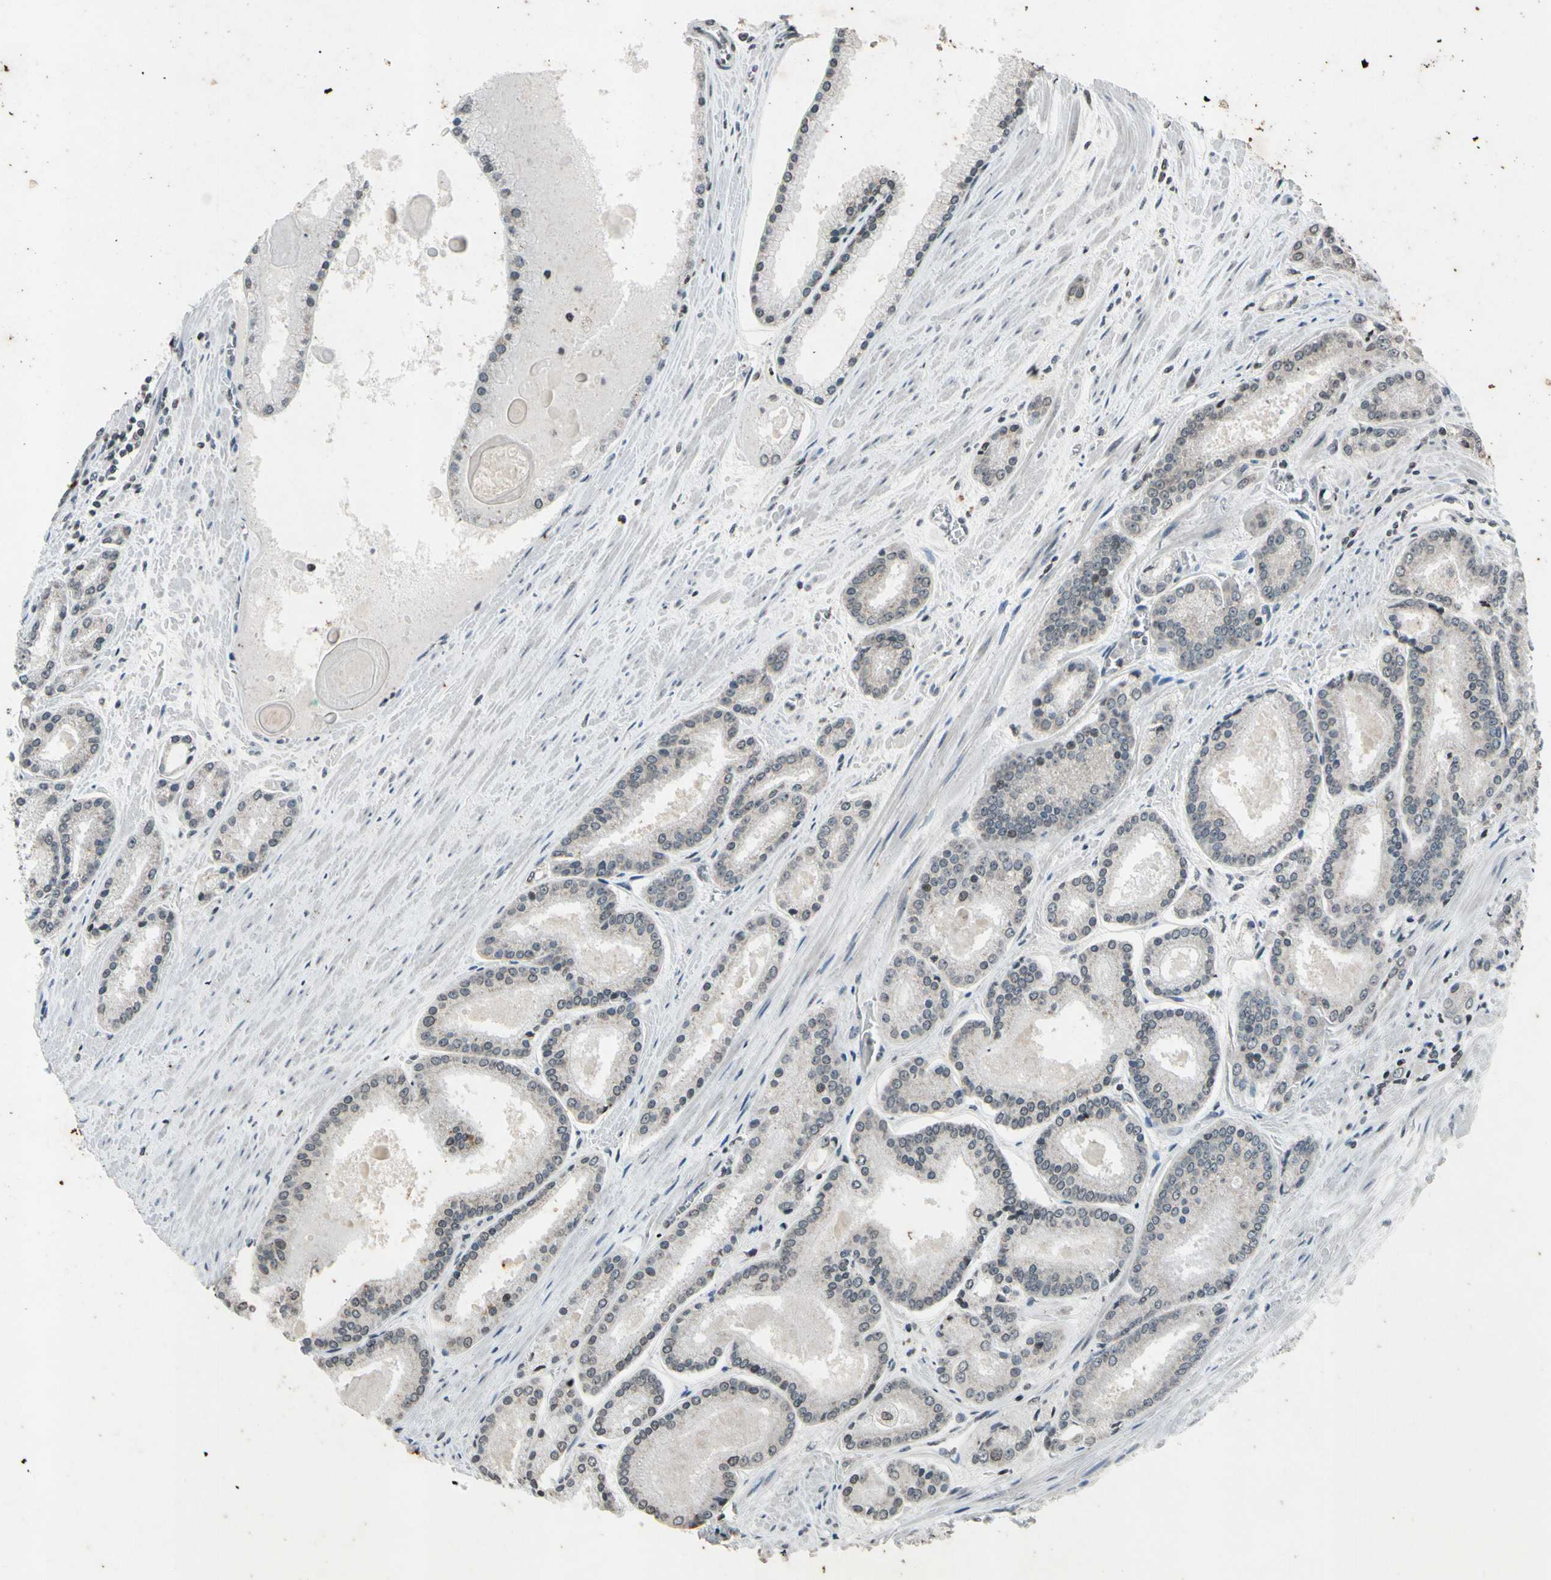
{"staining": {"intensity": "weak", "quantity": ">75%", "location": "cytoplasmic/membranous"}, "tissue": "prostate cancer", "cell_type": "Tumor cells", "image_type": "cancer", "snomed": [{"axis": "morphology", "description": "Adenocarcinoma, Low grade"}, {"axis": "topography", "description": "Prostate"}], "caption": "Human prostate low-grade adenocarcinoma stained for a protein (brown) reveals weak cytoplasmic/membranous positive staining in about >75% of tumor cells.", "gene": "CLDN11", "patient": {"sex": "male", "age": 59}}